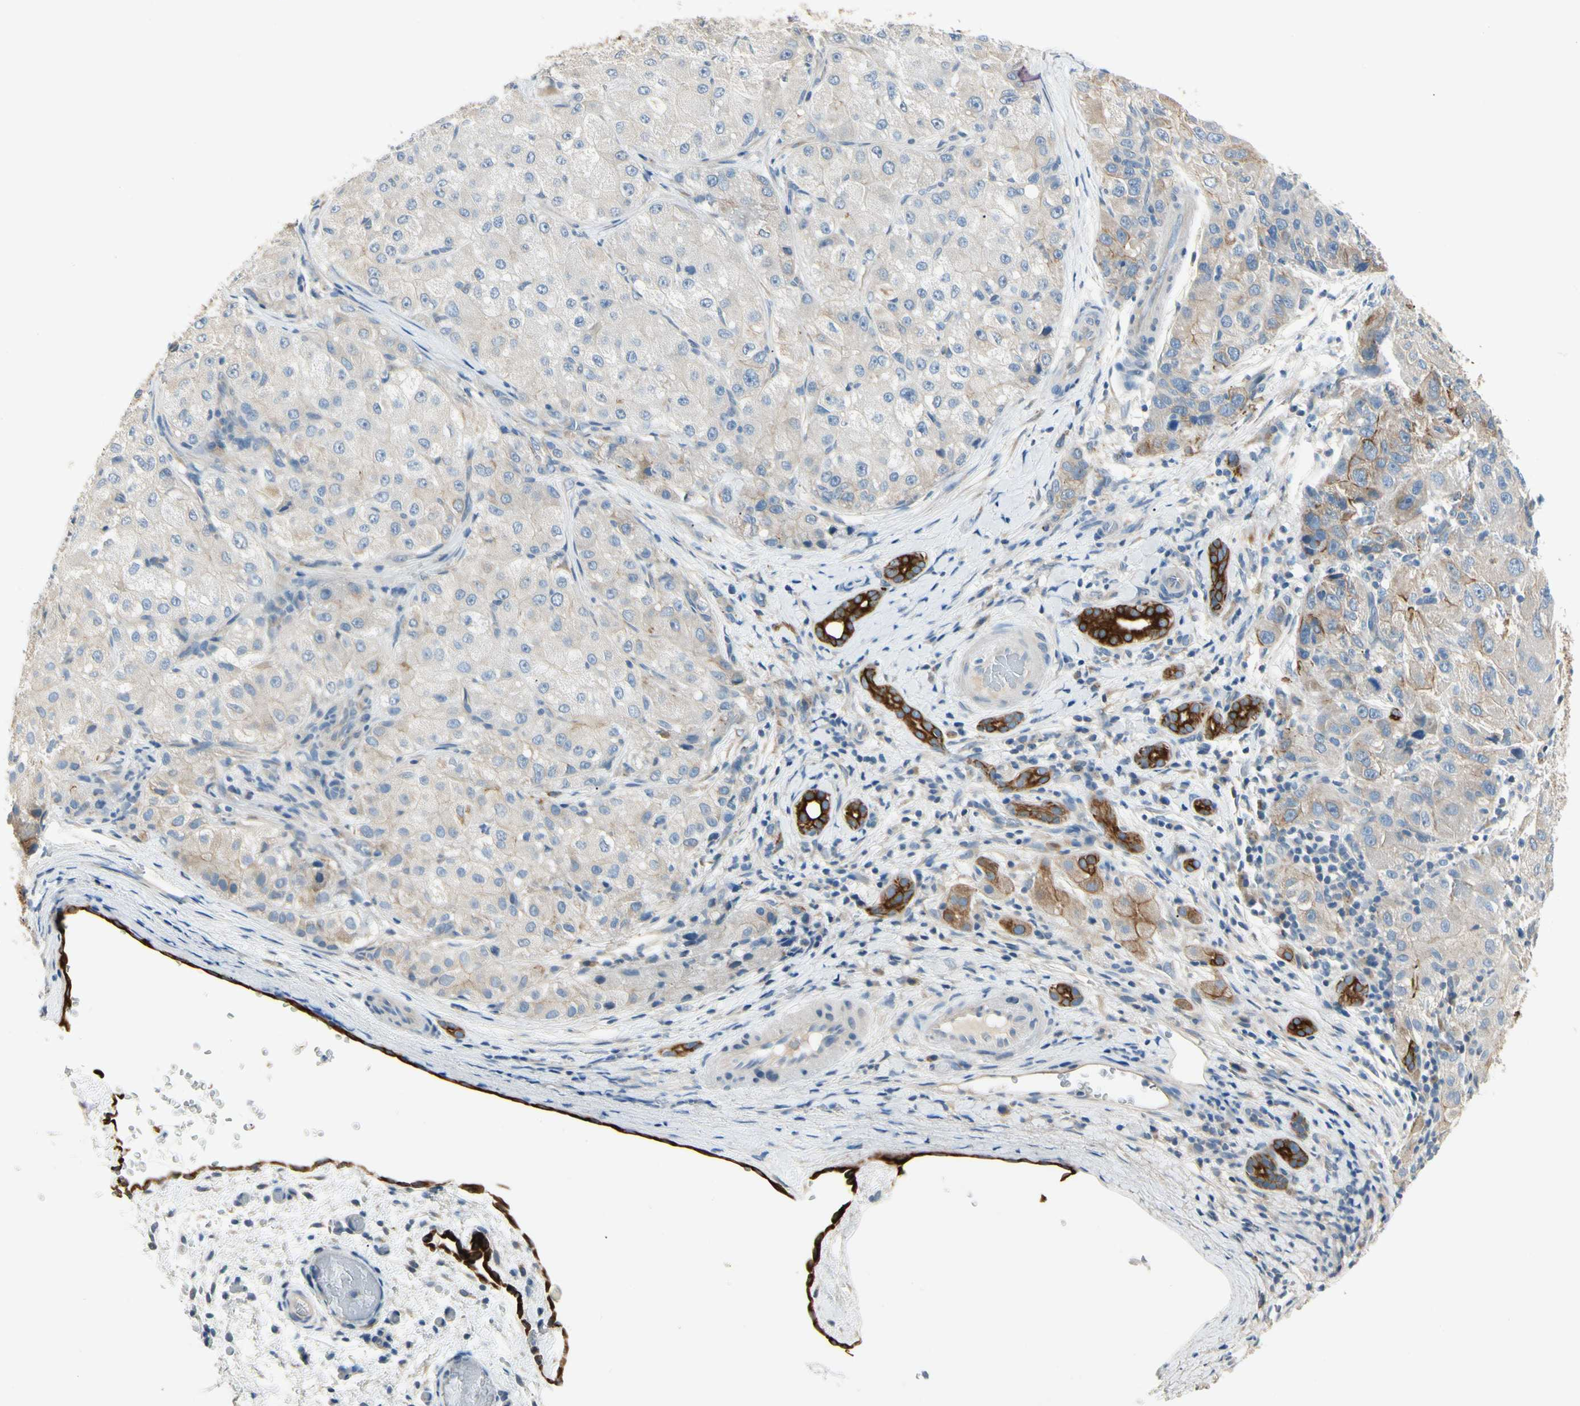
{"staining": {"intensity": "moderate", "quantity": "<25%", "location": "cytoplasmic/membranous"}, "tissue": "liver cancer", "cell_type": "Tumor cells", "image_type": "cancer", "snomed": [{"axis": "morphology", "description": "Carcinoma, Hepatocellular, NOS"}, {"axis": "topography", "description": "Liver"}], "caption": "A high-resolution photomicrograph shows immunohistochemistry staining of liver cancer (hepatocellular carcinoma), which reveals moderate cytoplasmic/membranous staining in about <25% of tumor cells.", "gene": "DUSP12", "patient": {"sex": "male", "age": 80}}